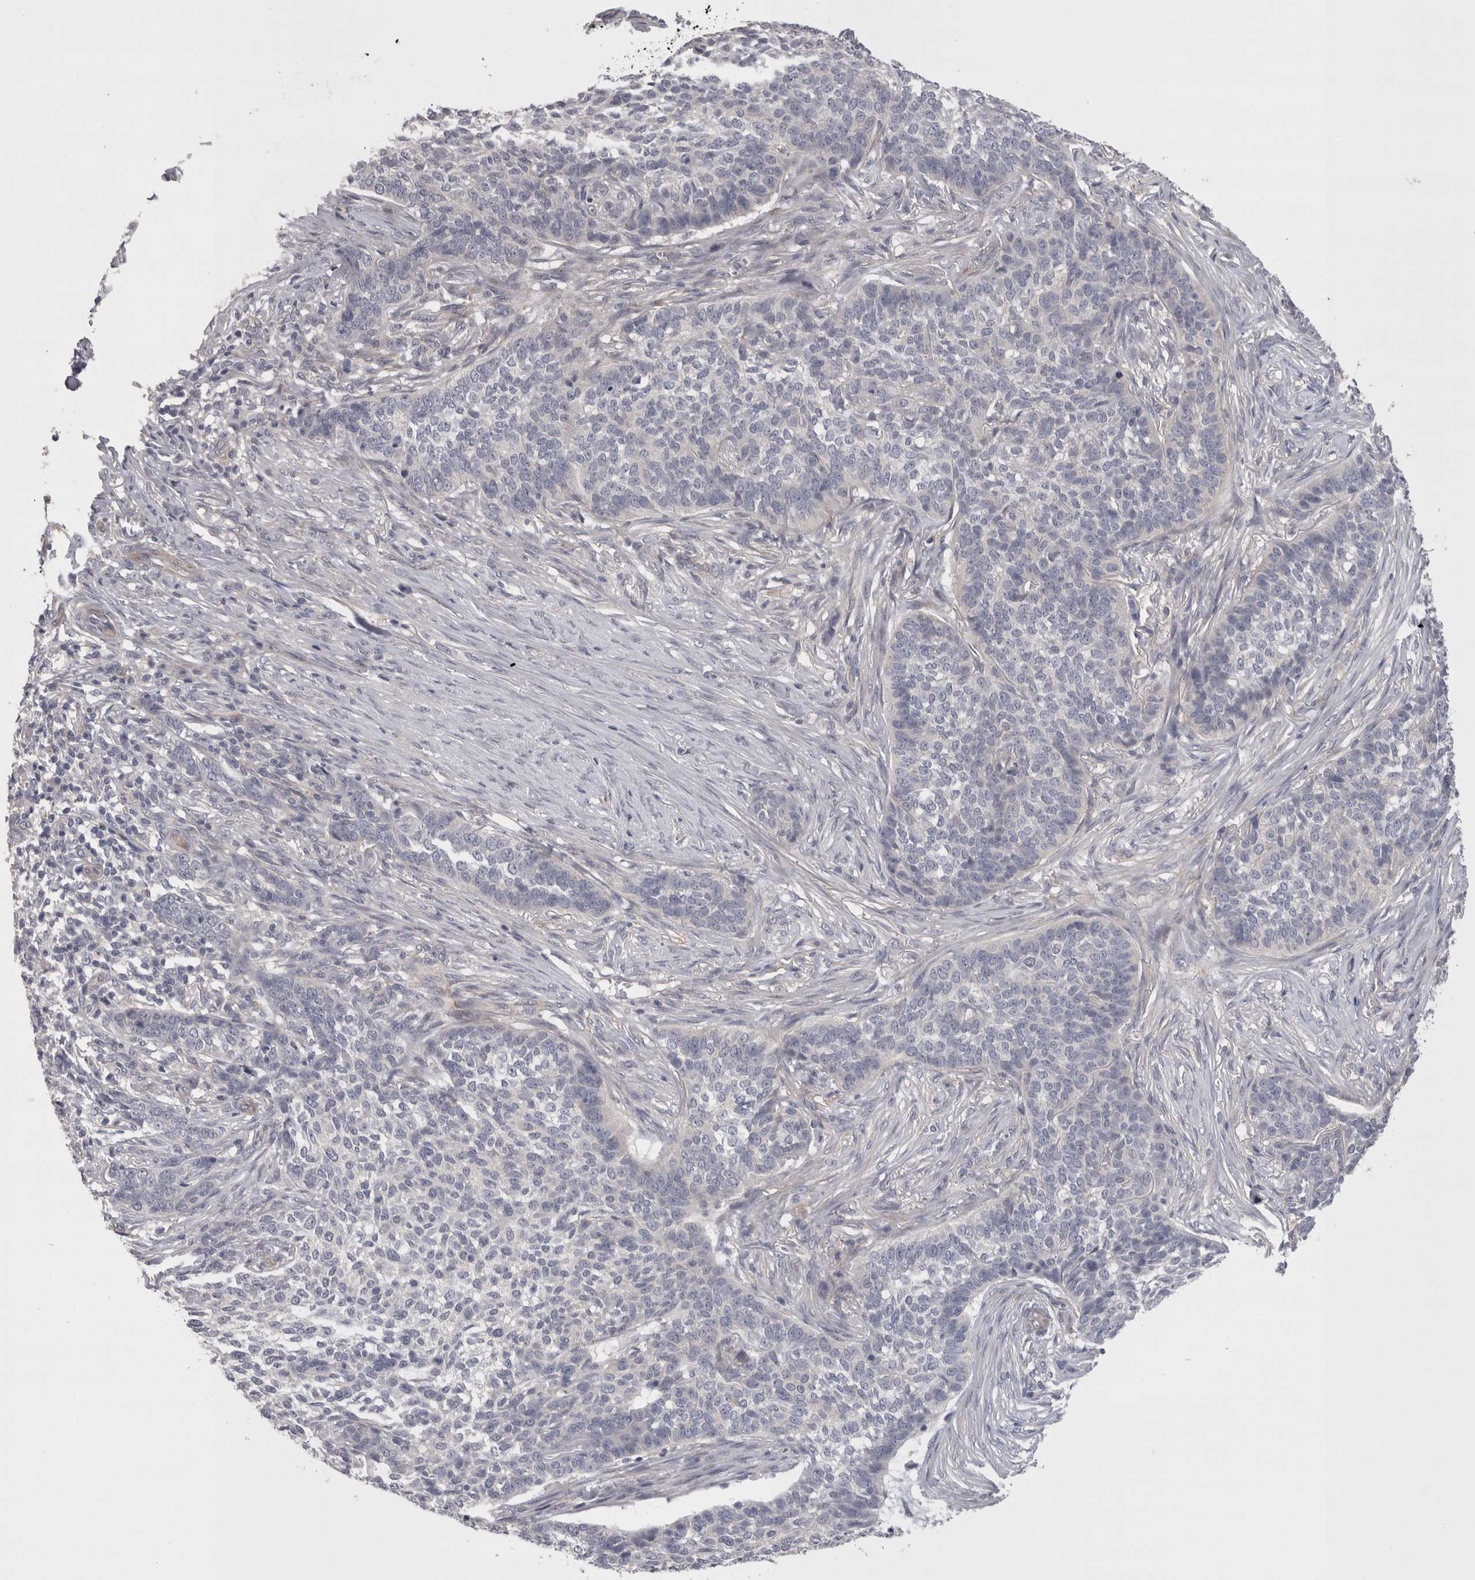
{"staining": {"intensity": "negative", "quantity": "none", "location": "none"}, "tissue": "skin cancer", "cell_type": "Tumor cells", "image_type": "cancer", "snomed": [{"axis": "morphology", "description": "Basal cell carcinoma"}, {"axis": "topography", "description": "Skin"}], "caption": "Histopathology image shows no significant protein positivity in tumor cells of basal cell carcinoma (skin).", "gene": "LYZL6", "patient": {"sex": "male", "age": 85}}